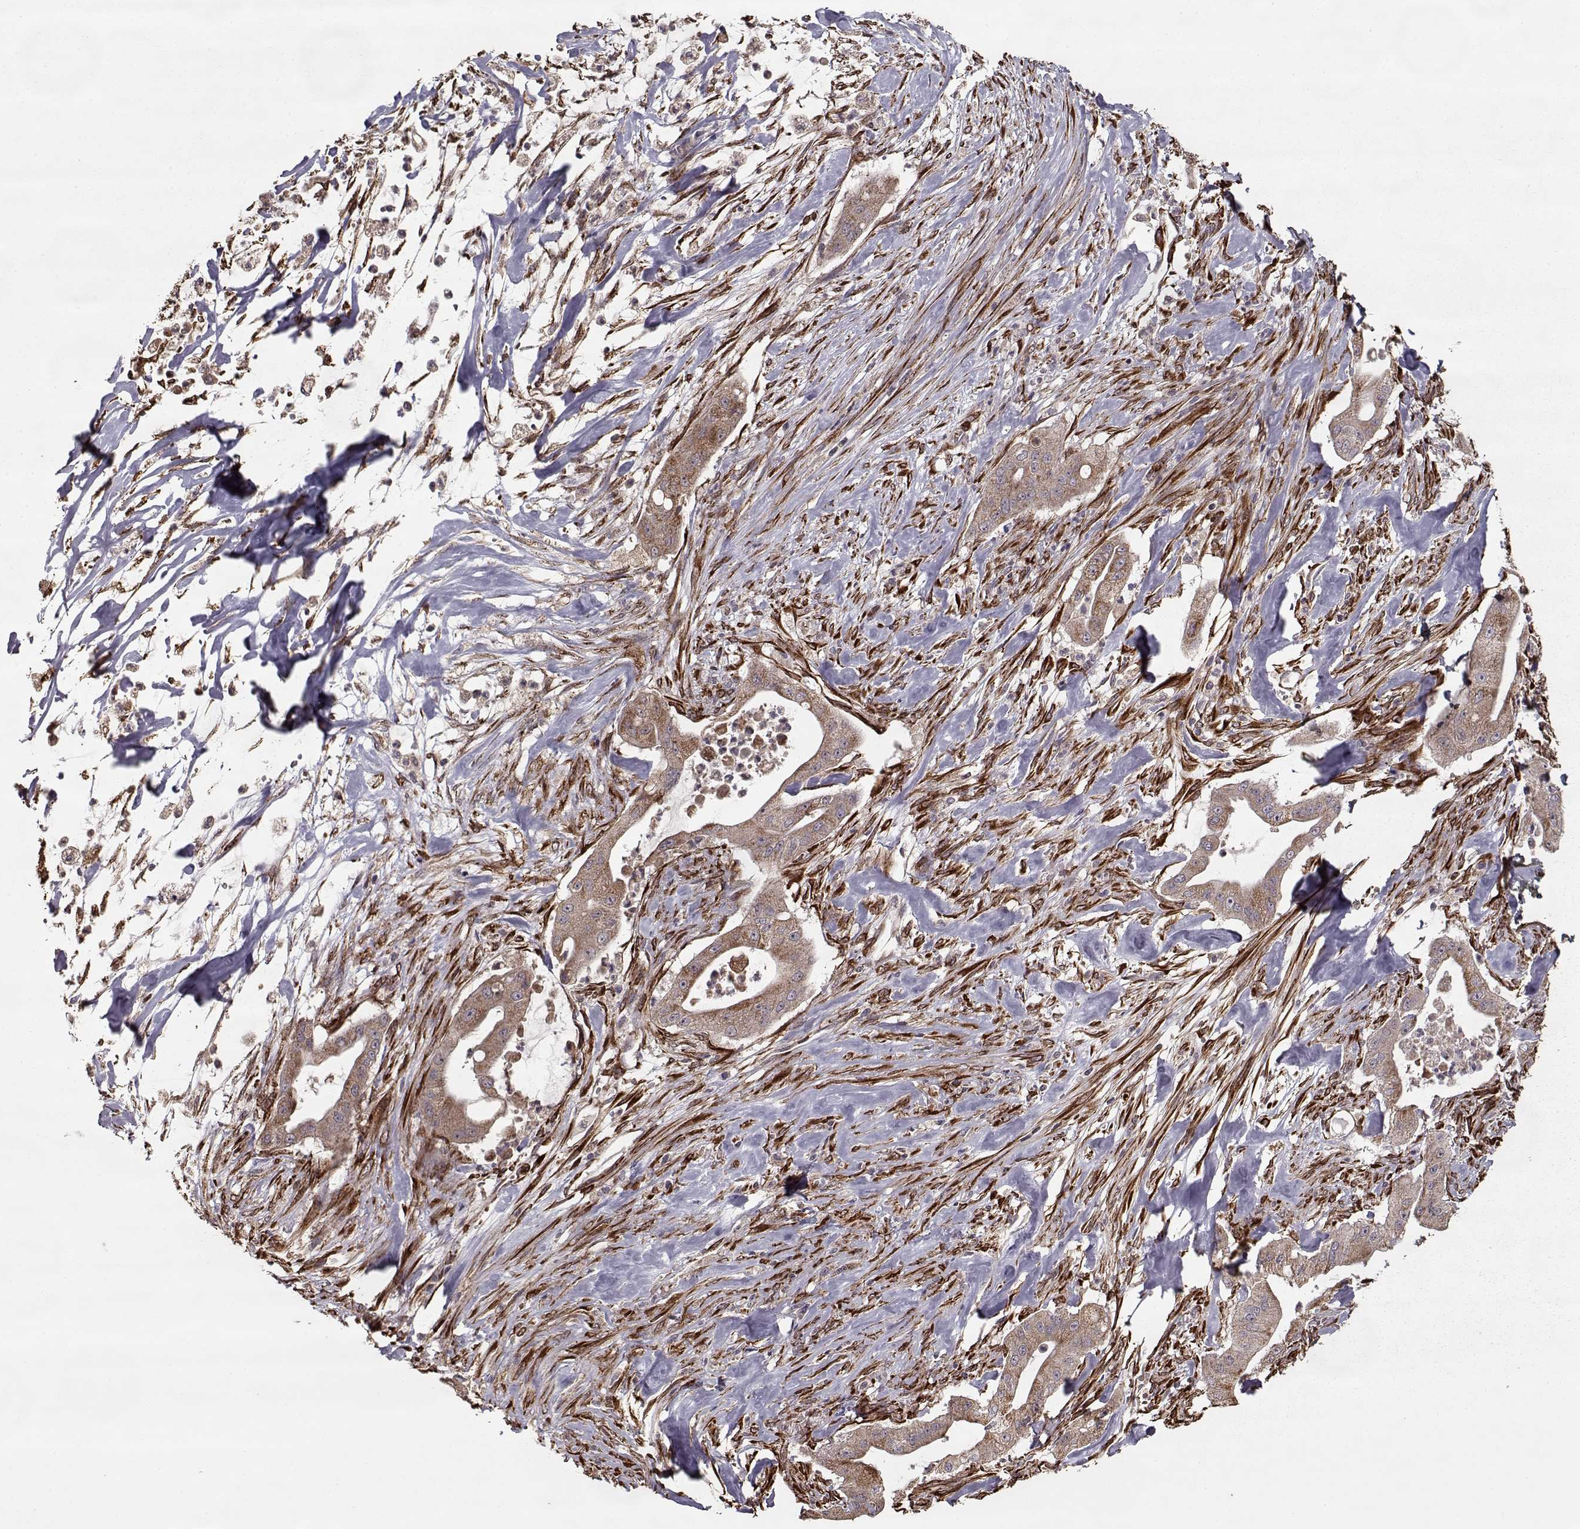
{"staining": {"intensity": "moderate", "quantity": ">75%", "location": "cytoplasmic/membranous"}, "tissue": "pancreatic cancer", "cell_type": "Tumor cells", "image_type": "cancer", "snomed": [{"axis": "morphology", "description": "Normal tissue, NOS"}, {"axis": "morphology", "description": "Inflammation, NOS"}, {"axis": "morphology", "description": "Adenocarcinoma, NOS"}, {"axis": "topography", "description": "Pancreas"}], "caption": "This is a micrograph of IHC staining of pancreatic cancer, which shows moderate staining in the cytoplasmic/membranous of tumor cells.", "gene": "IMMP1L", "patient": {"sex": "male", "age": 57}}